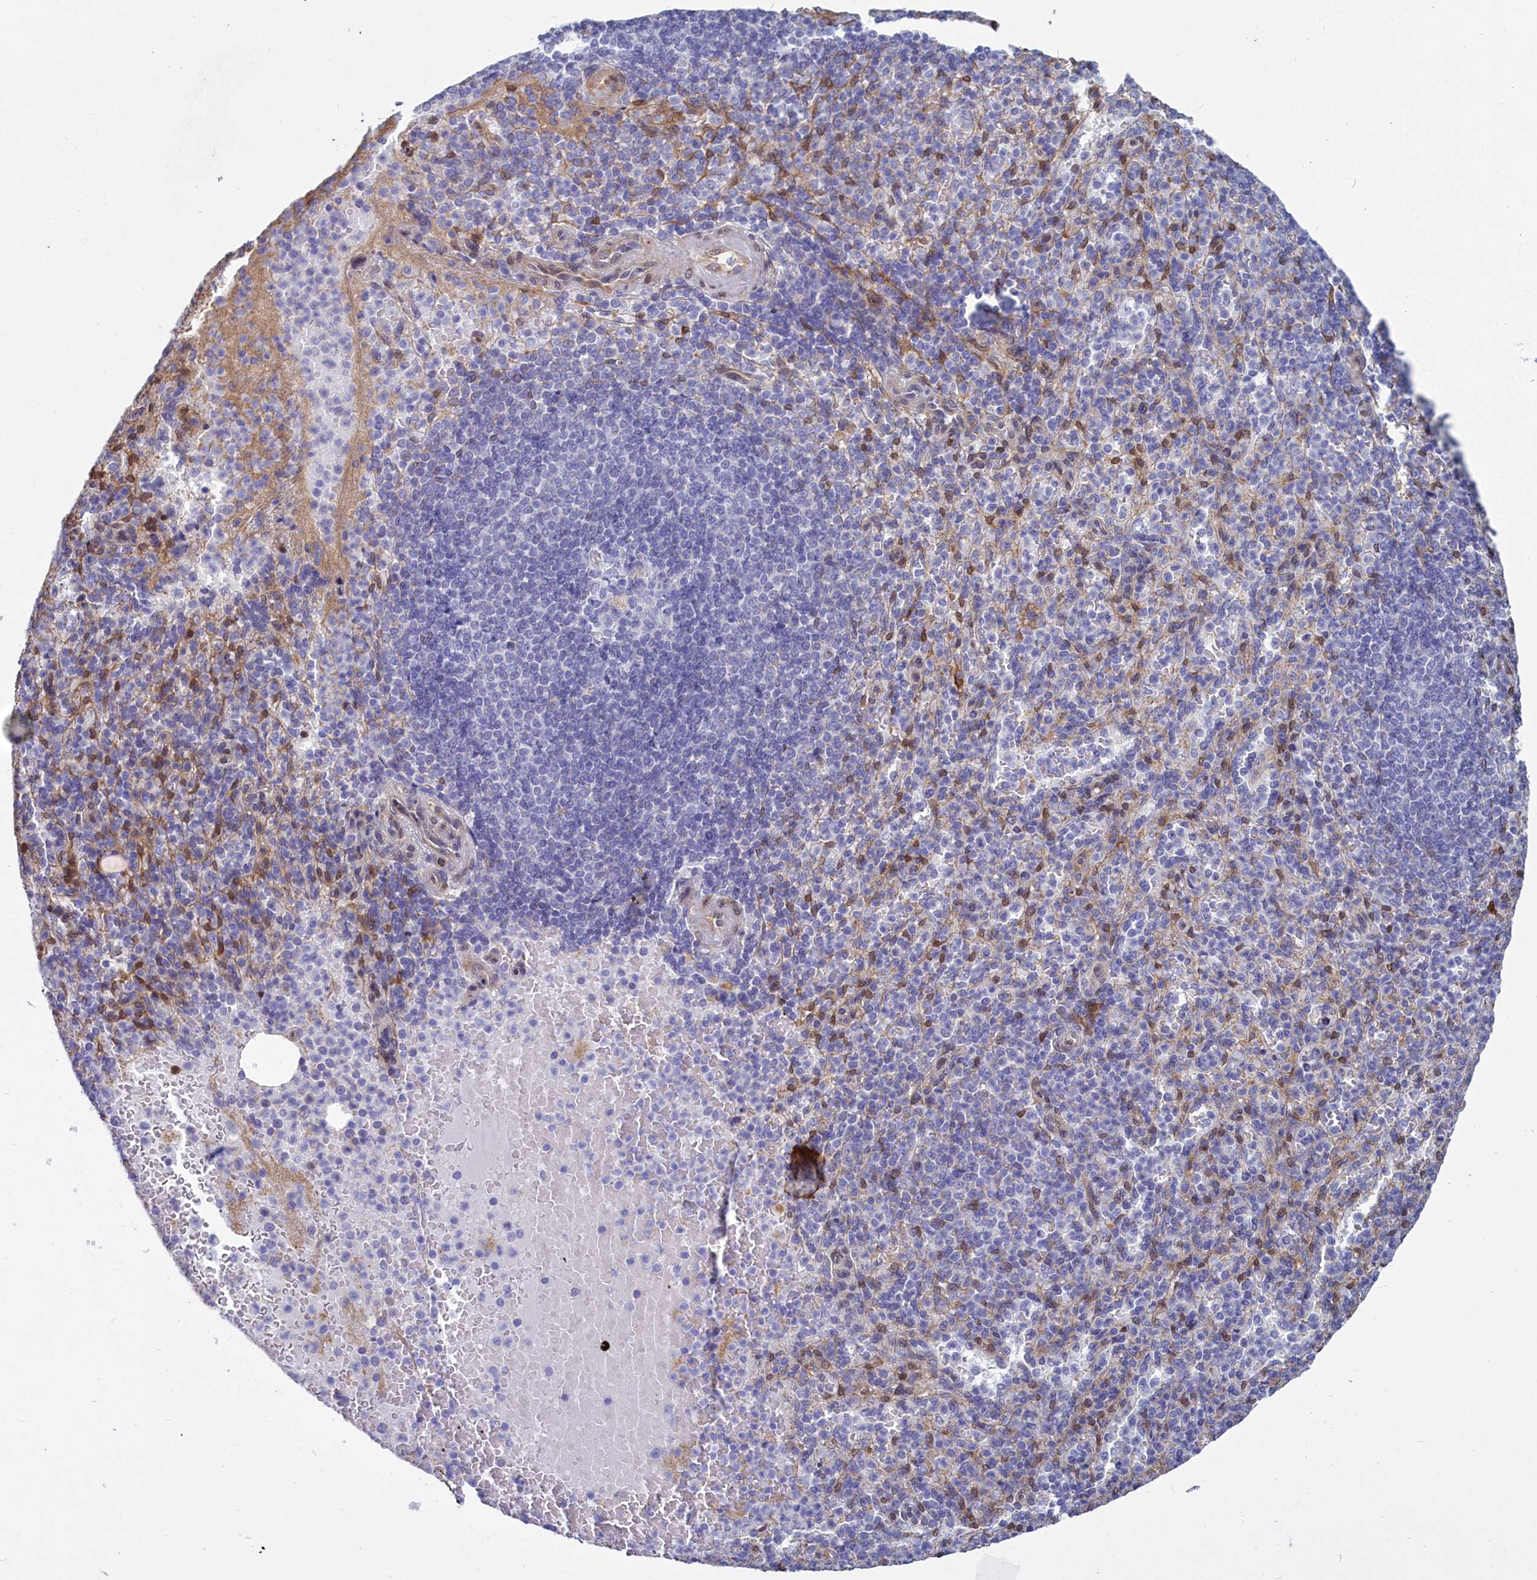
{"staining": {"intensity": "negative", "quantity": "none", "location": "none"}, "tissue": "spleen", "cell_type": "Cells in red pulp", "image_type": "normal", "snomed": [{"axis": "morphology", "description": "Normal tissue, NOS"}, {"axis": "topography", "description": "Spleen"}], "caption": "High power microscopy histopathology image of an immunohistochemistry histopathology image of unremarkable spleen, revealing no significant staining in cells in red pulp. Nuclei are stained in blue.", "gene": "PPP1R14A", "patient": {"sex": "female", "age": 74}}